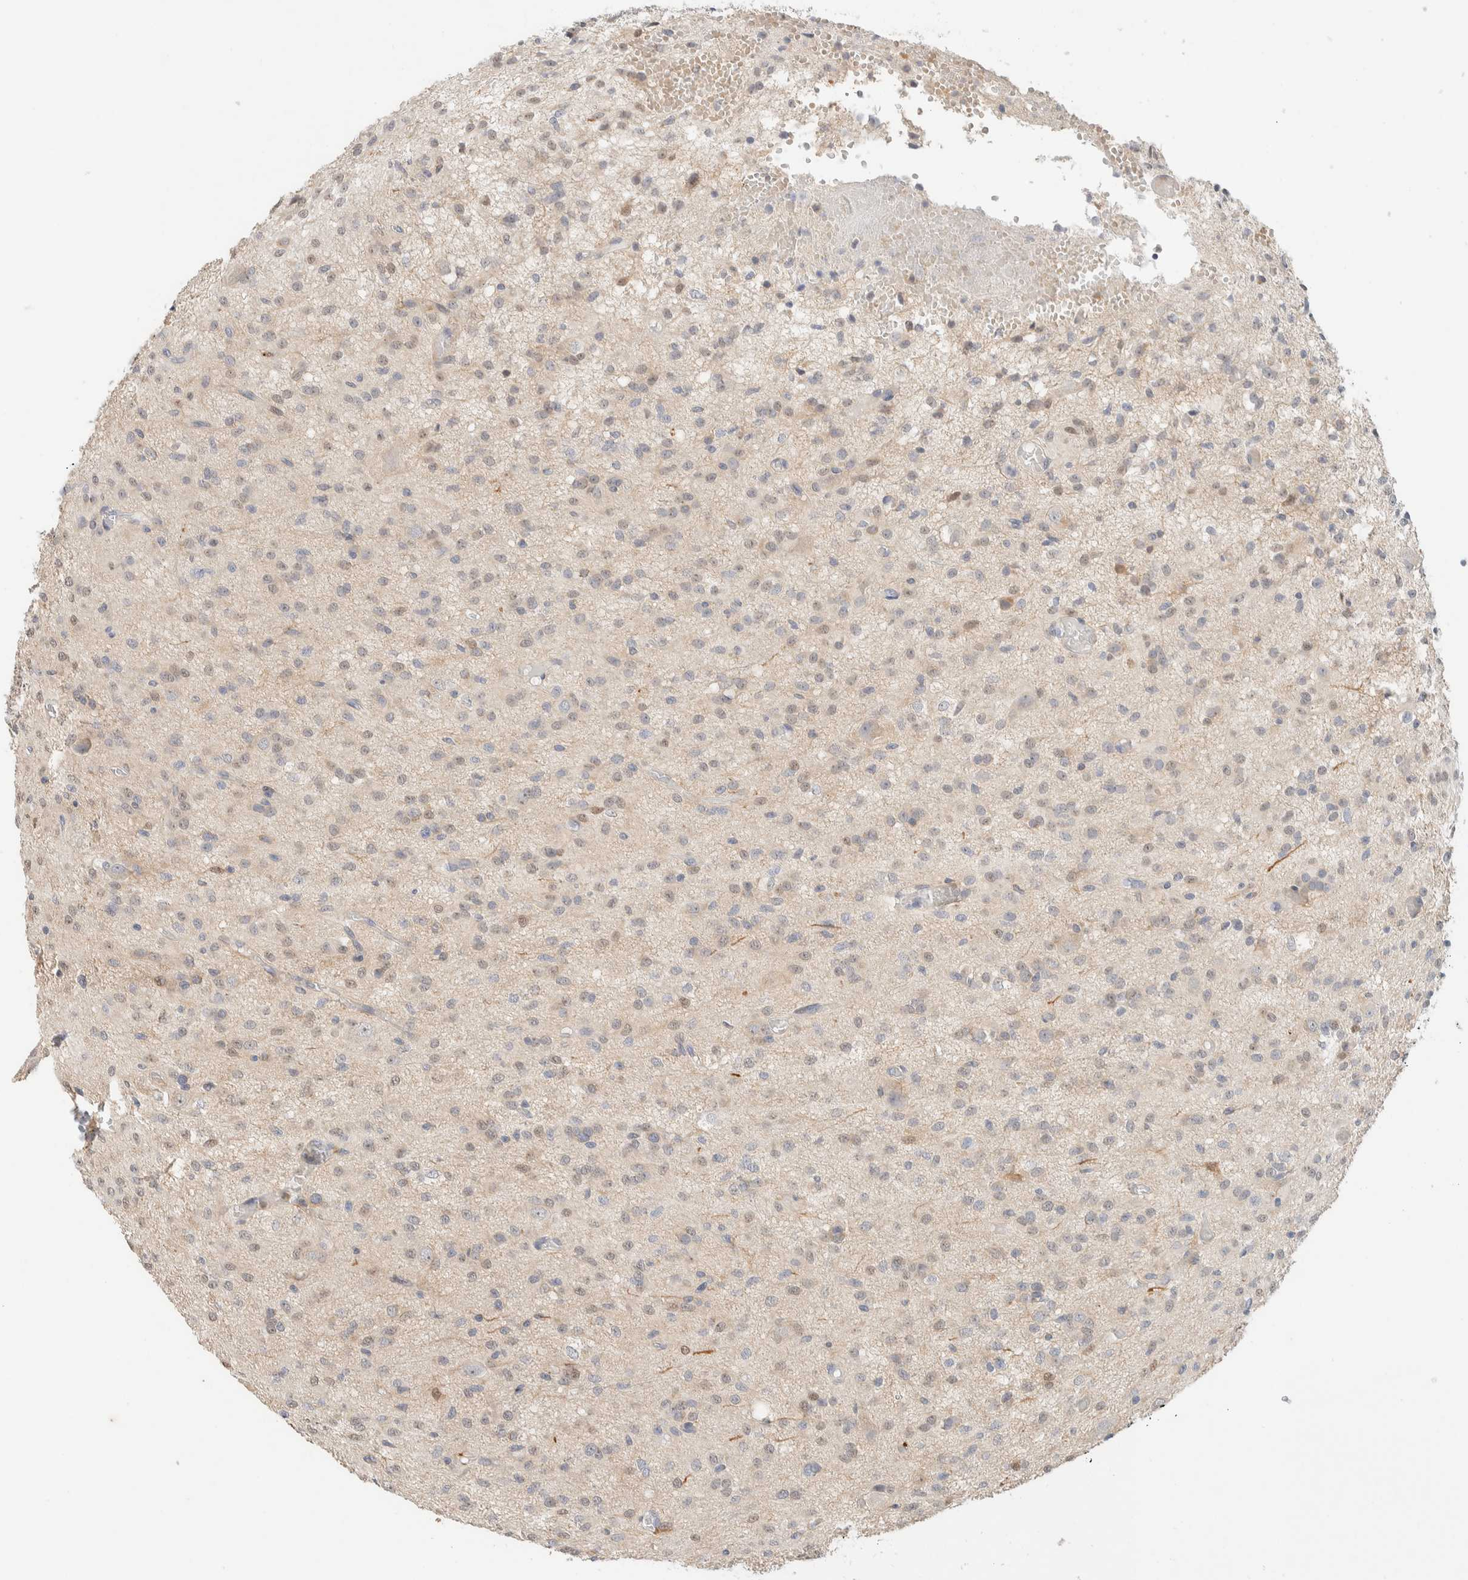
{"staining": {"intensity": "weak", "quantity": "<25%", "location": "cytoplasmic/membranous"}, "tissue": "glioma", "cell_type": "Tumor cells", "image_type": "cancer", "snomed": [{"axis": "morphology", "description": "Glioma, malignant, High grade"}, {"axis": "topography", "description": "Brain"}], "caption": "A photomicrograph of malignant glioma (high-grade) stained for a protein shows no brown staining in tumor cells. Nuclei are stained in blue.", "gene": "HDHD3", "patient": {"sex": "female", "age": 59}}